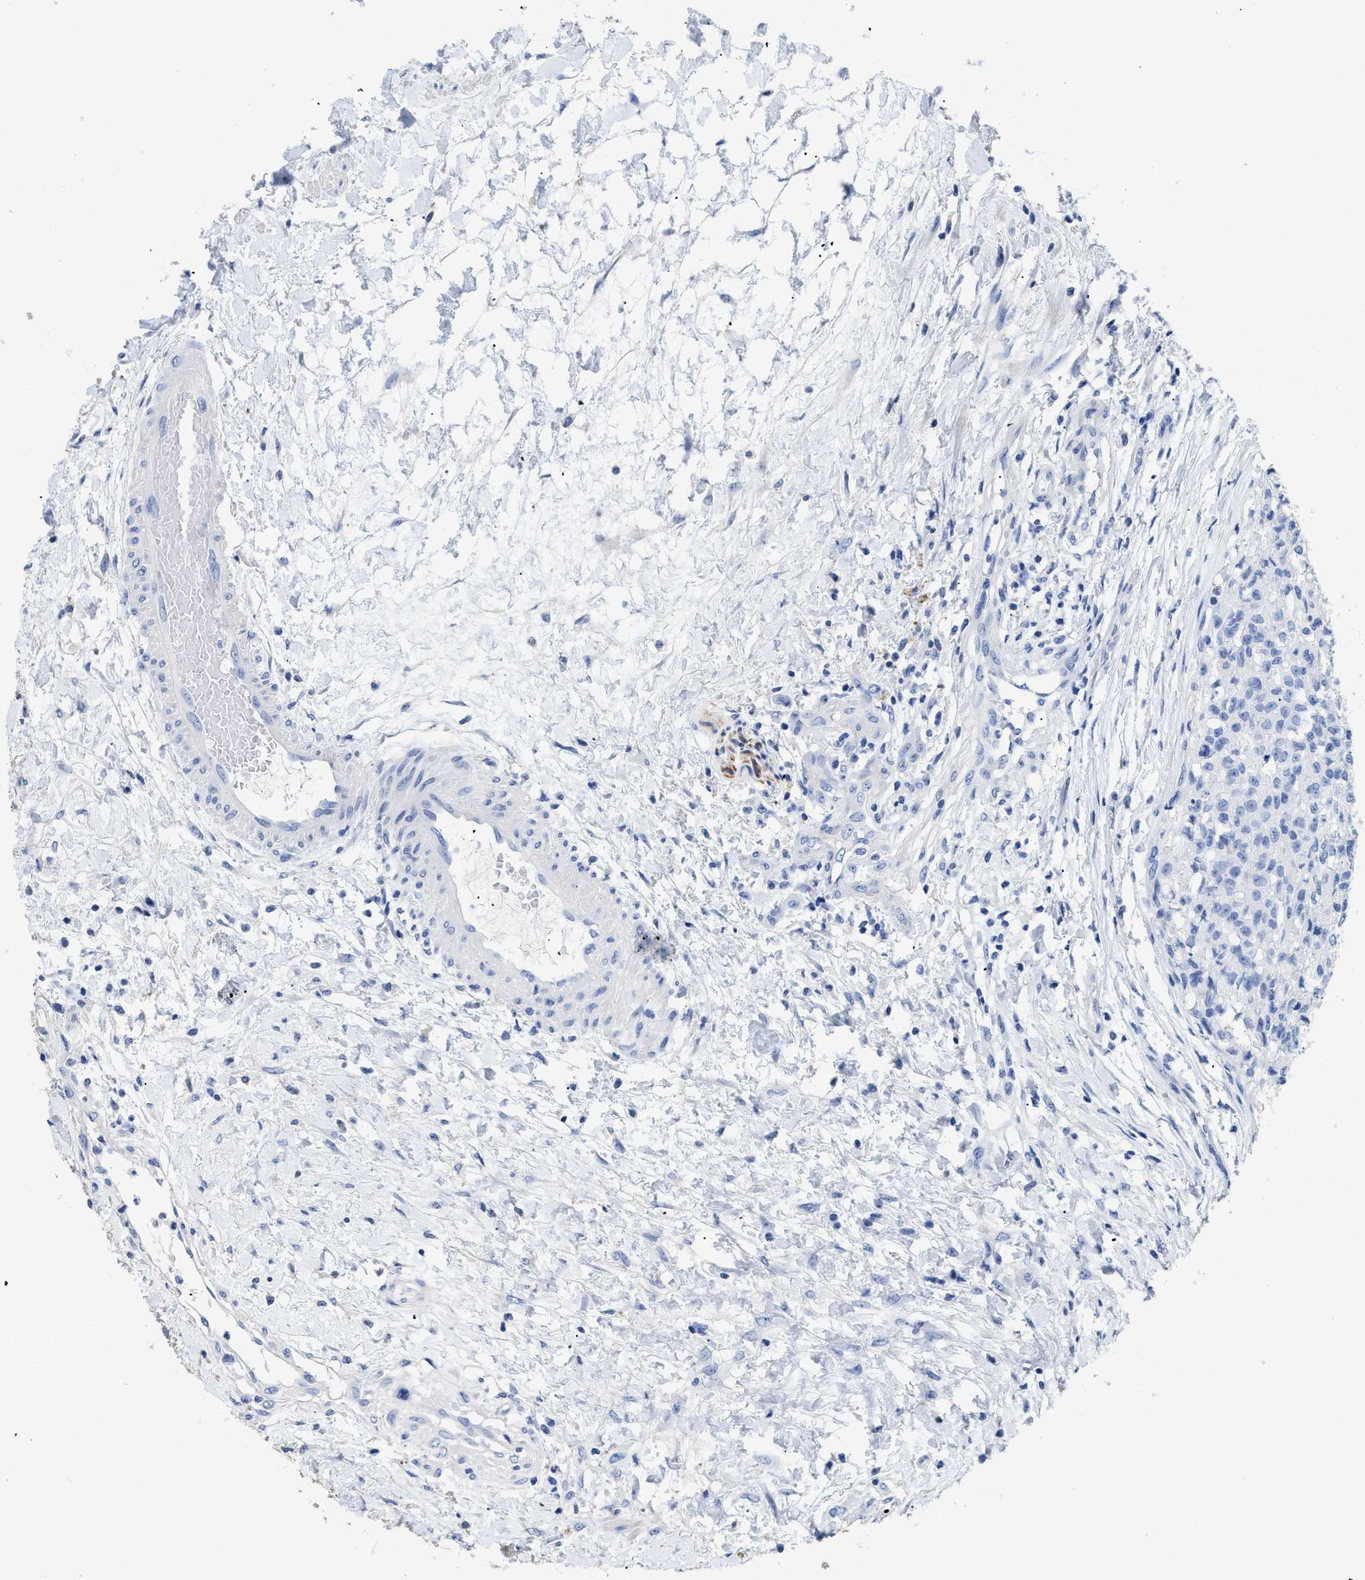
{"staining": {"intensity": "negative", "quantity": "none", "location": "none"}, "tissue": "testis cancer", "cell_type": "Tumor cells", "image_type": "cancer", "snomed": [{"axis": "morphology", "description": "Seminoma, NOS"}, {"axis": "topography", "description": "Testis"}], "caption": "A micrograph of testis cancer stained for a protein demonstrates no brown staining in tumor cells.", "gene": "DLC1", "patient": {"sex": "male", "age": 59}}